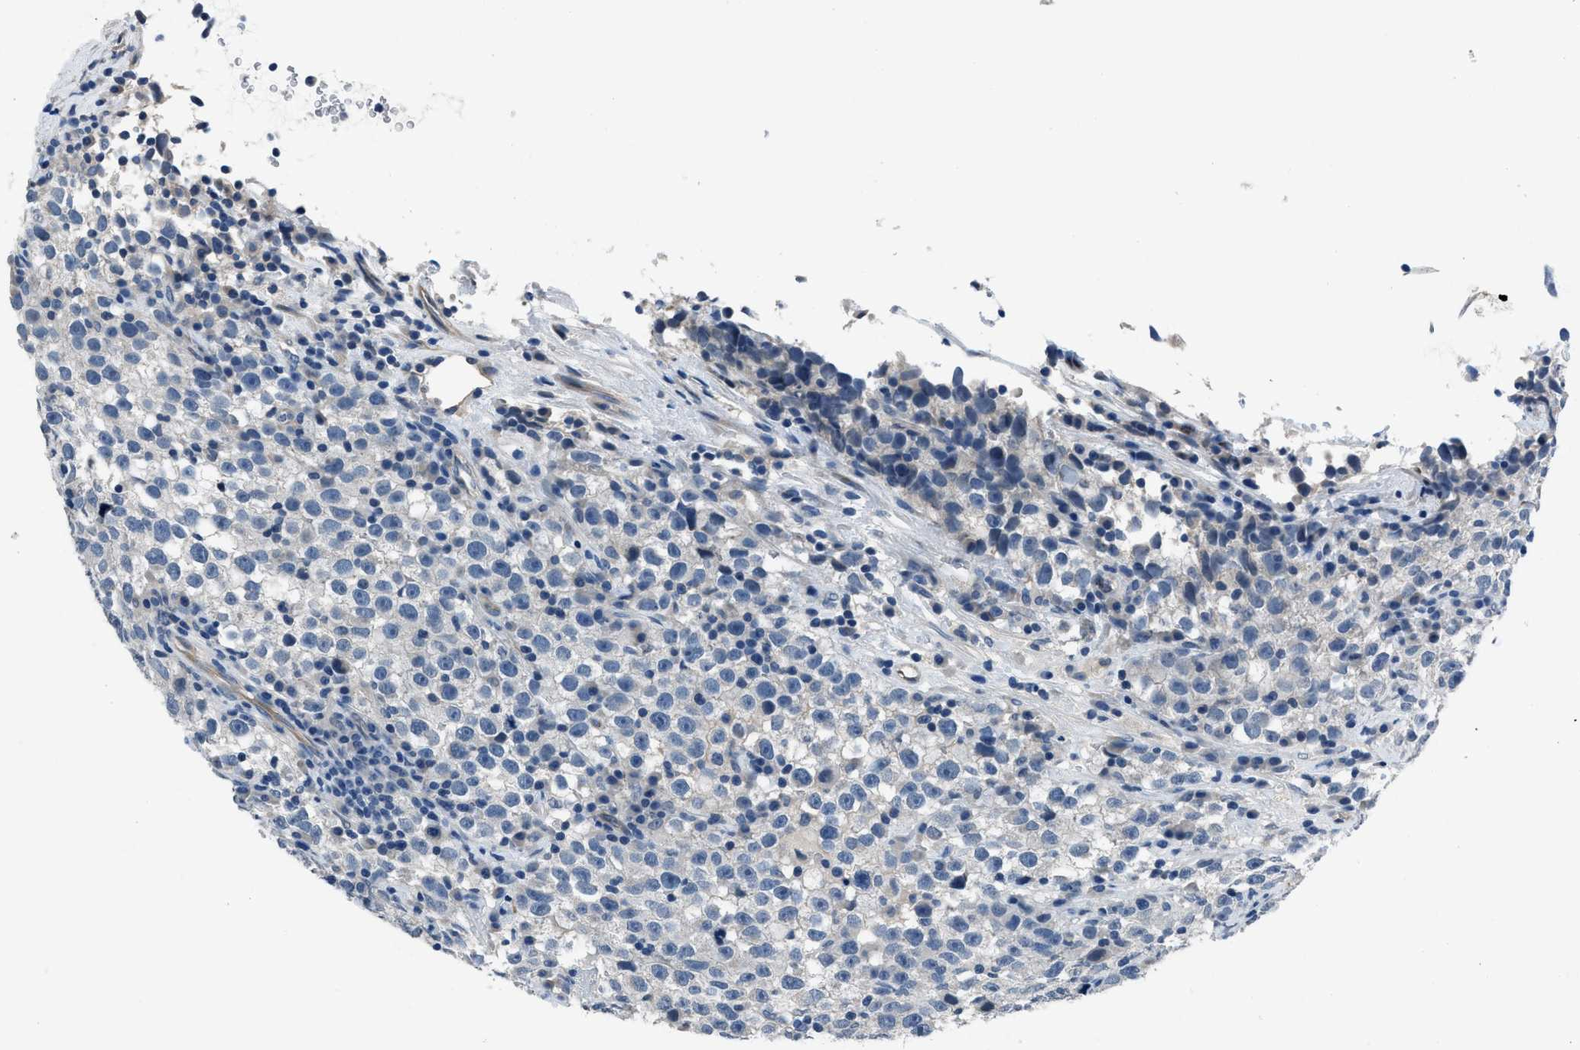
{"staining": {"intensity": "negative", "quantity": "none", "location": "none"}, "tissue": "testis cancer", "cell_type": "Tumor cells", "image_type": "cancer", "snomed": [{"axis": "morphology", "description": "Seminoma, NOS"}, {"axis": "topography", "description": "Testis"}], "caption": "Testis cancer (seminoma) was stained to show a protein in brown. There is no significant positivity in tumor cells.", "gene": "GJA3", "patient": {"sex": "male", "age": 22}}